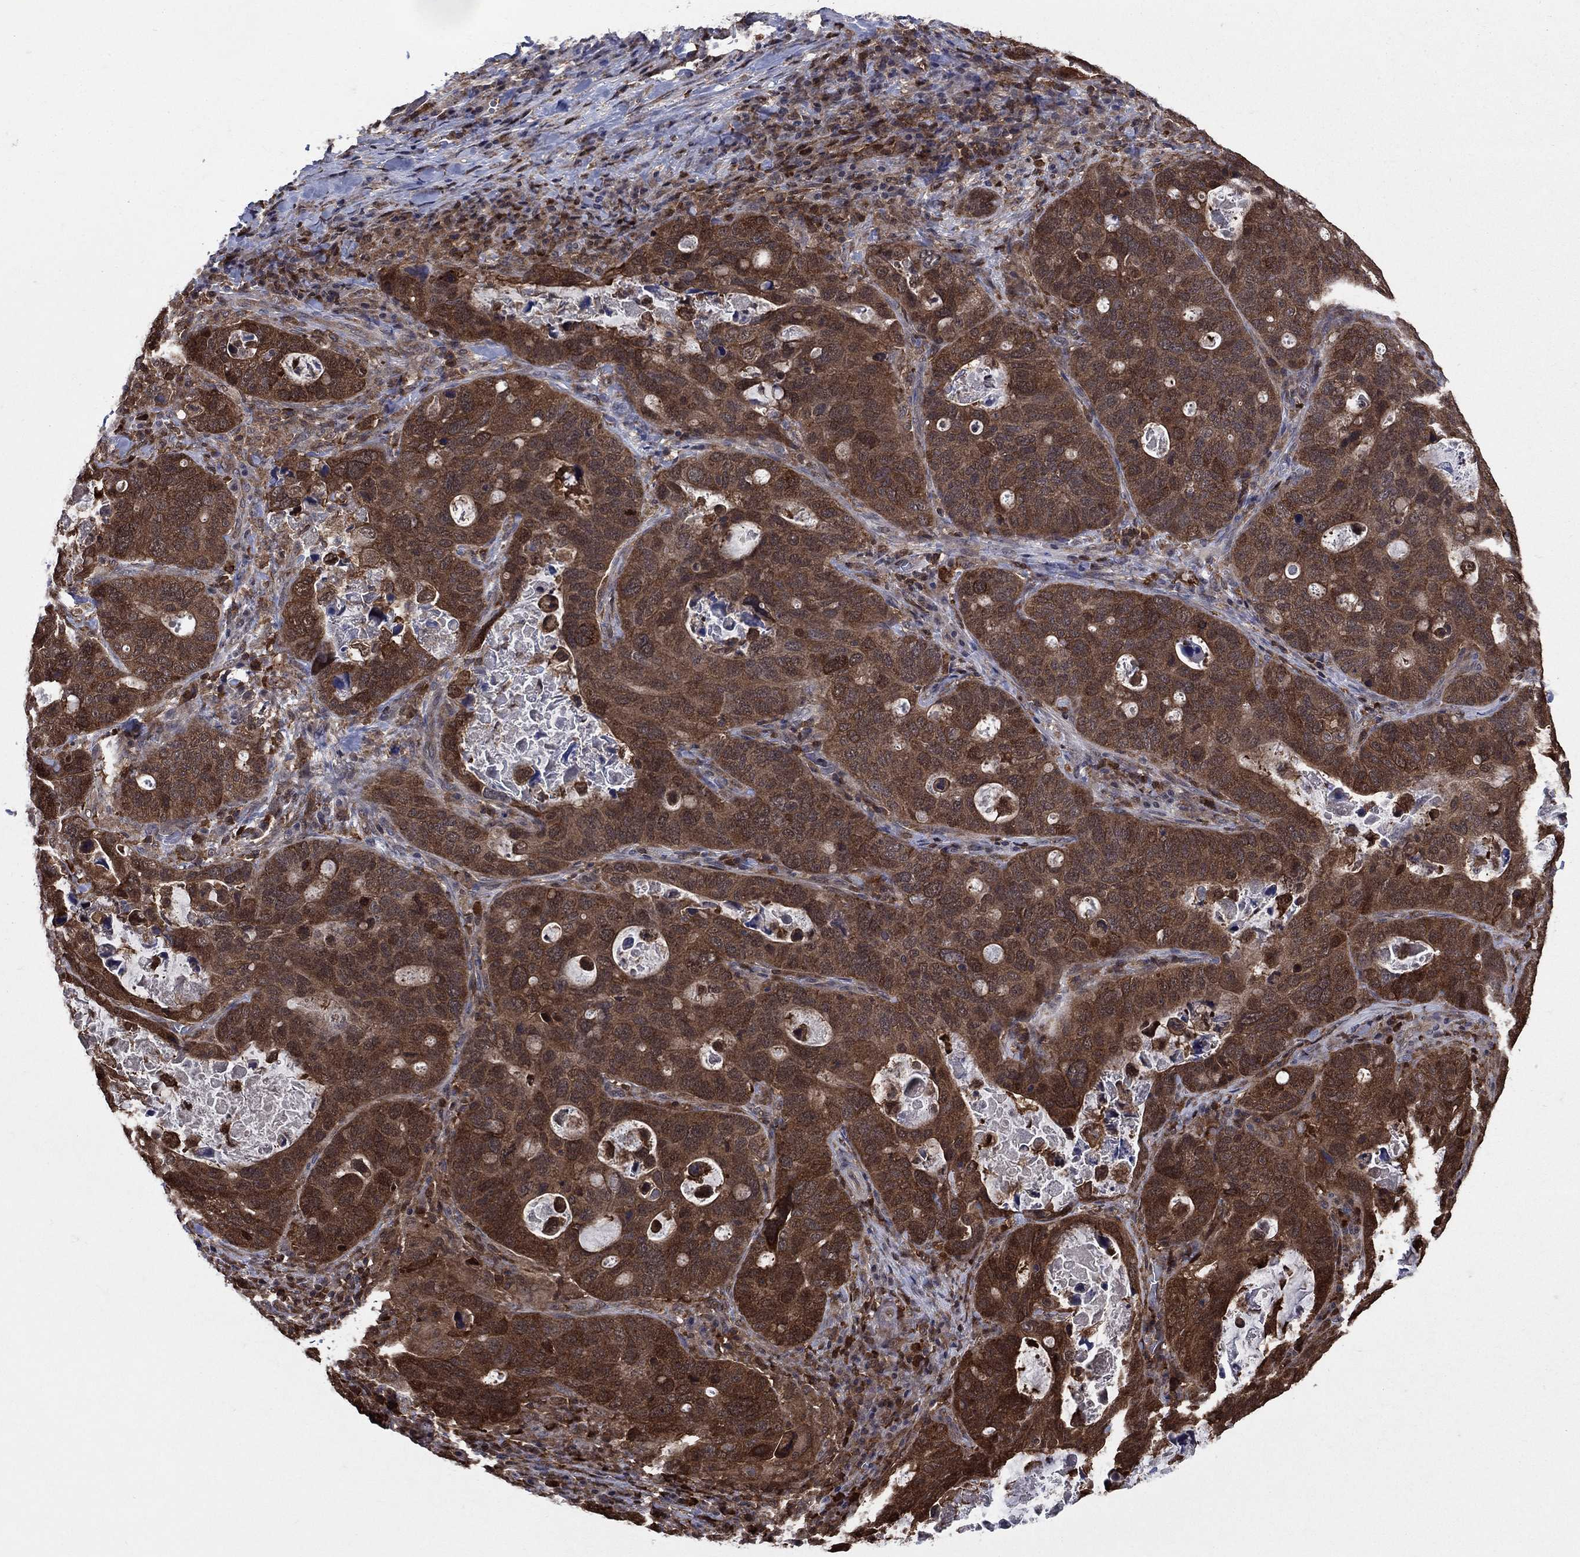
{"staining": {"intensity": "strong", "quantity": ">75%", "location": "cytoplasmic/membranous"}, "tissue": "stomach cancer", "cell_type": "Tumor cells", "image_type": "cancer", "snomed": [{"axis": "morphology", "description": "Adenocarcinoma, NOS"}, {"axis": "topography", "description": "Stomach"}], "caption": "An image of human stomach cancer (adenocarcinoma) stained for a protein exhibits strong cytoplasmic/membranous brown staining in tumor cells. (DAB (3,3'-diaminobenzidine) IHC, brown staining for protein, blue staining for nuclei).", "gene": "CACYBP", "patient": {"sex": "male", "age": 54}}